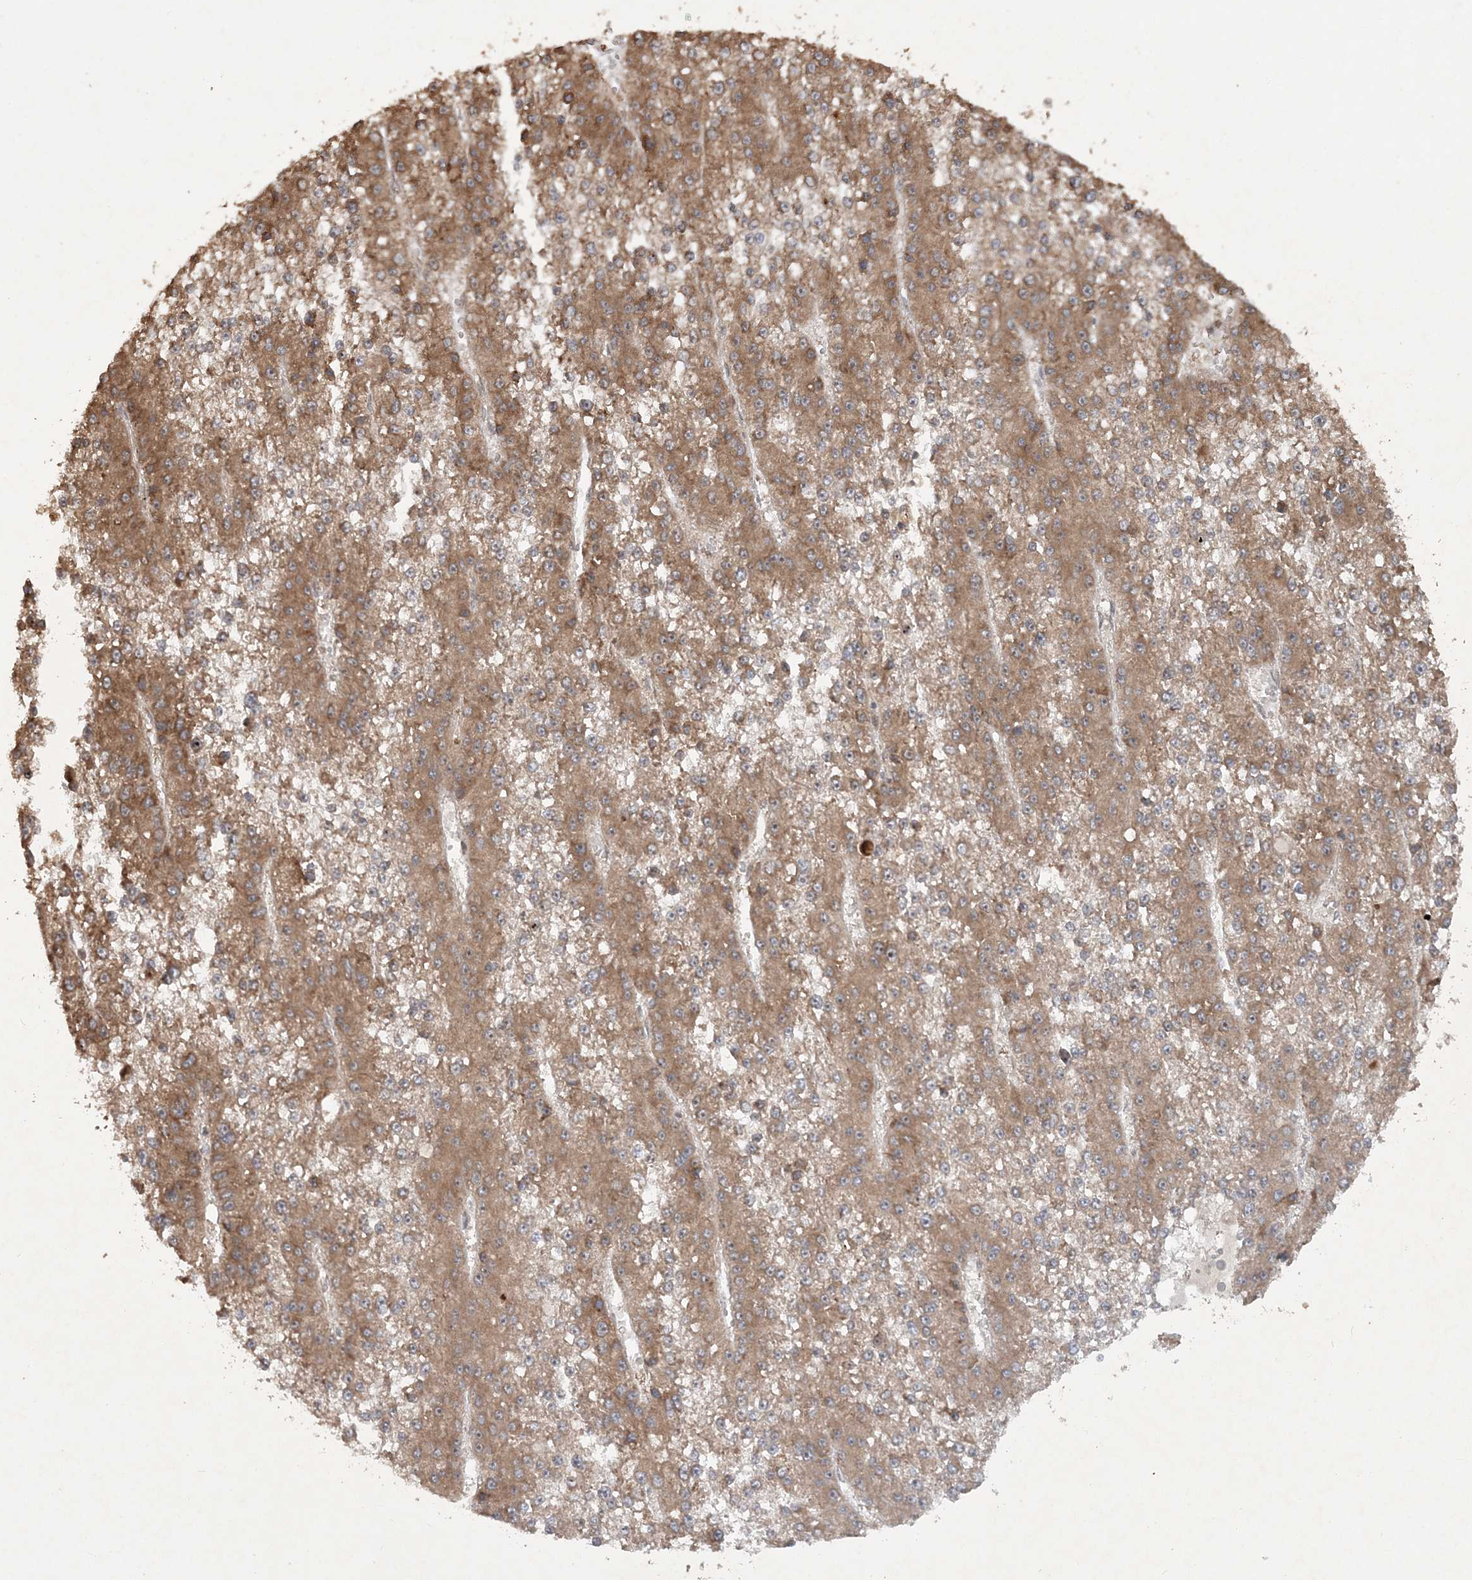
{"staining": {"intensity": "moderate", "quantity": ">75%", "location": "cytoplasmic/membranous"}, "tissue": "liver cancer", "cell_type": "Tumor cells", "image_type": "cancer", "snomed": [{"axis": "morphology", "description": "Carcinoma, Hepatocellular, NOS"}, {"axis": "topography", "description": "Liver"}], "caption": "This photomicrograph demonstrates liver cancer stained with IHC to label a protein in brown. The cytoplasmic/membranous of tumor cells show moderate positivity for the protein. Nuclei are counter-stained blue.", "gene": "UBR3", "patient": {"sex": "female", "age": 73}}